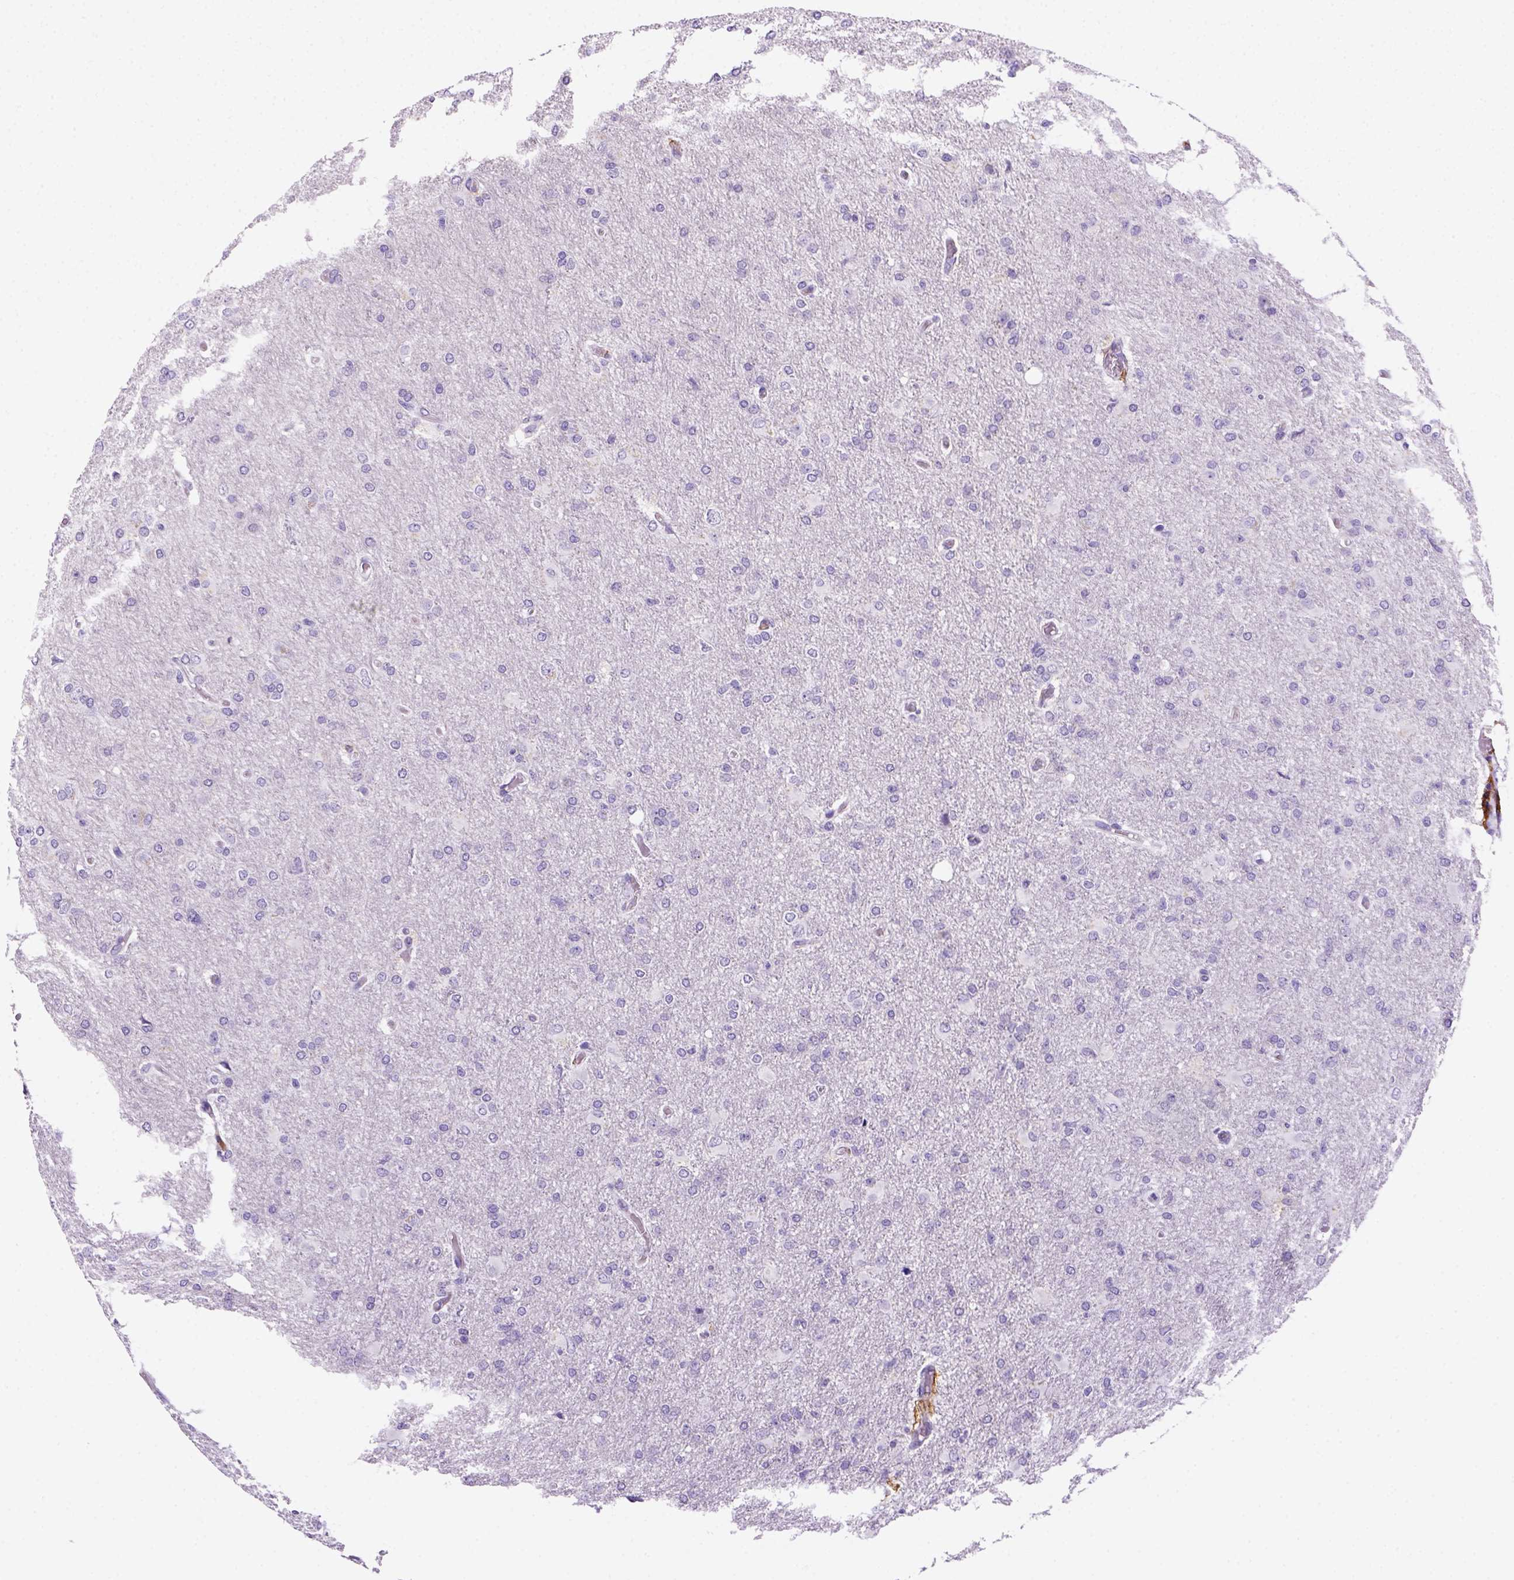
{"staining": {"intensity": "negative", "quantity": "none", "location": "none"}, "tissue": "glioma", "cell_type": "Tumor cells", "image_type": "cancer", "snomed": [{"axis": "morphology", "description": "Glioma, malignant, High grade"}, {"axis": "topography", "description": "Brain"}], "caption": "Glioma stained for a protein using IHC exhibits no positivity tumor cells.", "gene": "CD14", "patient": {"sex": "male", "age": 68}}